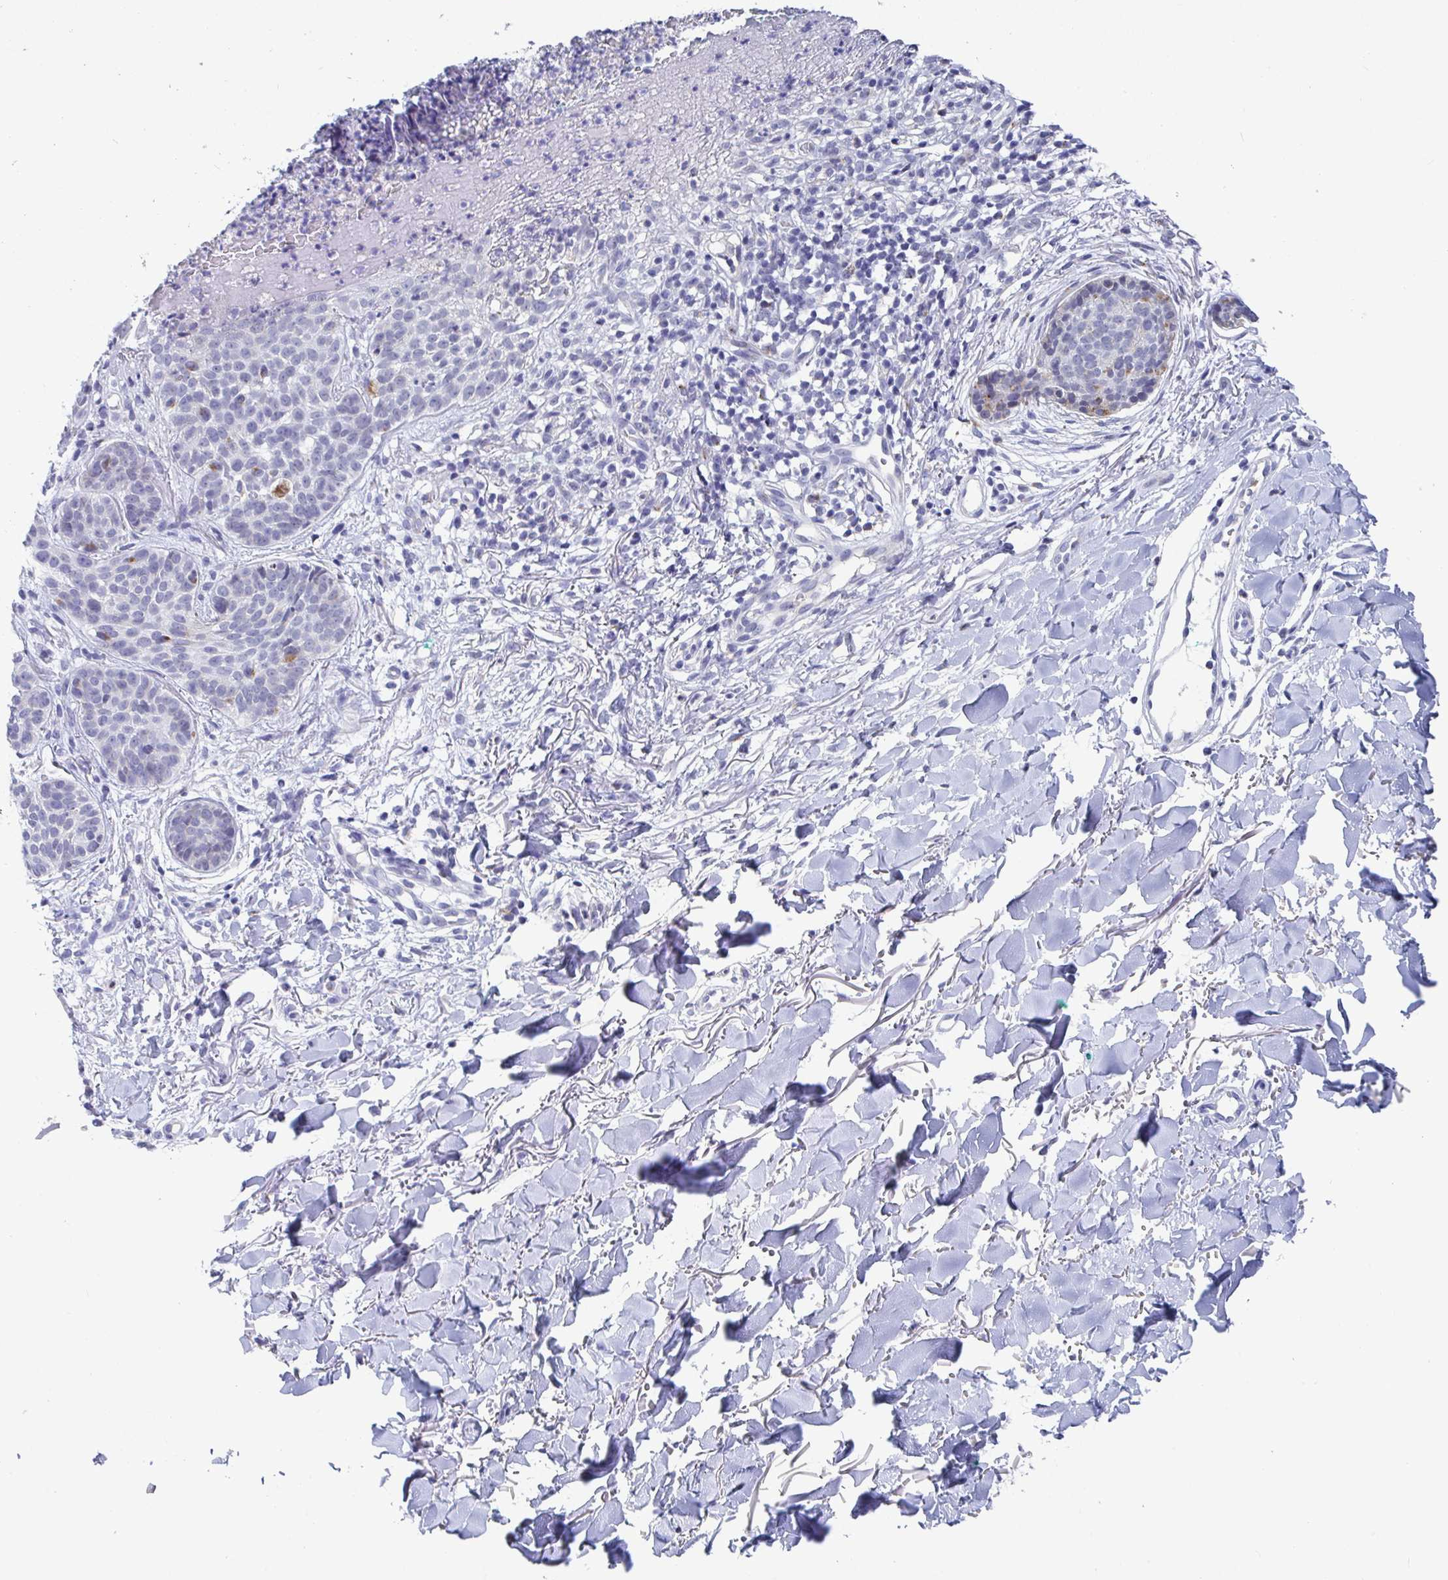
{"staining": {"intensity": "negative", "quantity": "none", "location": "none"}, "tissue": "skin cancer", "cell_type": "Tumor cells", "image_type": "cancer", "snomed": [{"axis": "morphology", "description": "Basal cell carcinoma"}, {"axis": "topography", "description": "Skin"}, {"axis": "topography", "description": "Skin of neck"}, {"axis": "topography", "description": "Skin of shoulder"}, {"axis": "topography", "description": "Skin of back"}], "caption": "Tumor cells show no significant protein positivity in skin basal cell carcinoma. (DAB immunohistochemistry visualized using brightfield microscopy, high magnification).", "gene": "TAS2R39", "patient": {"sex": "male", "age": 80}}